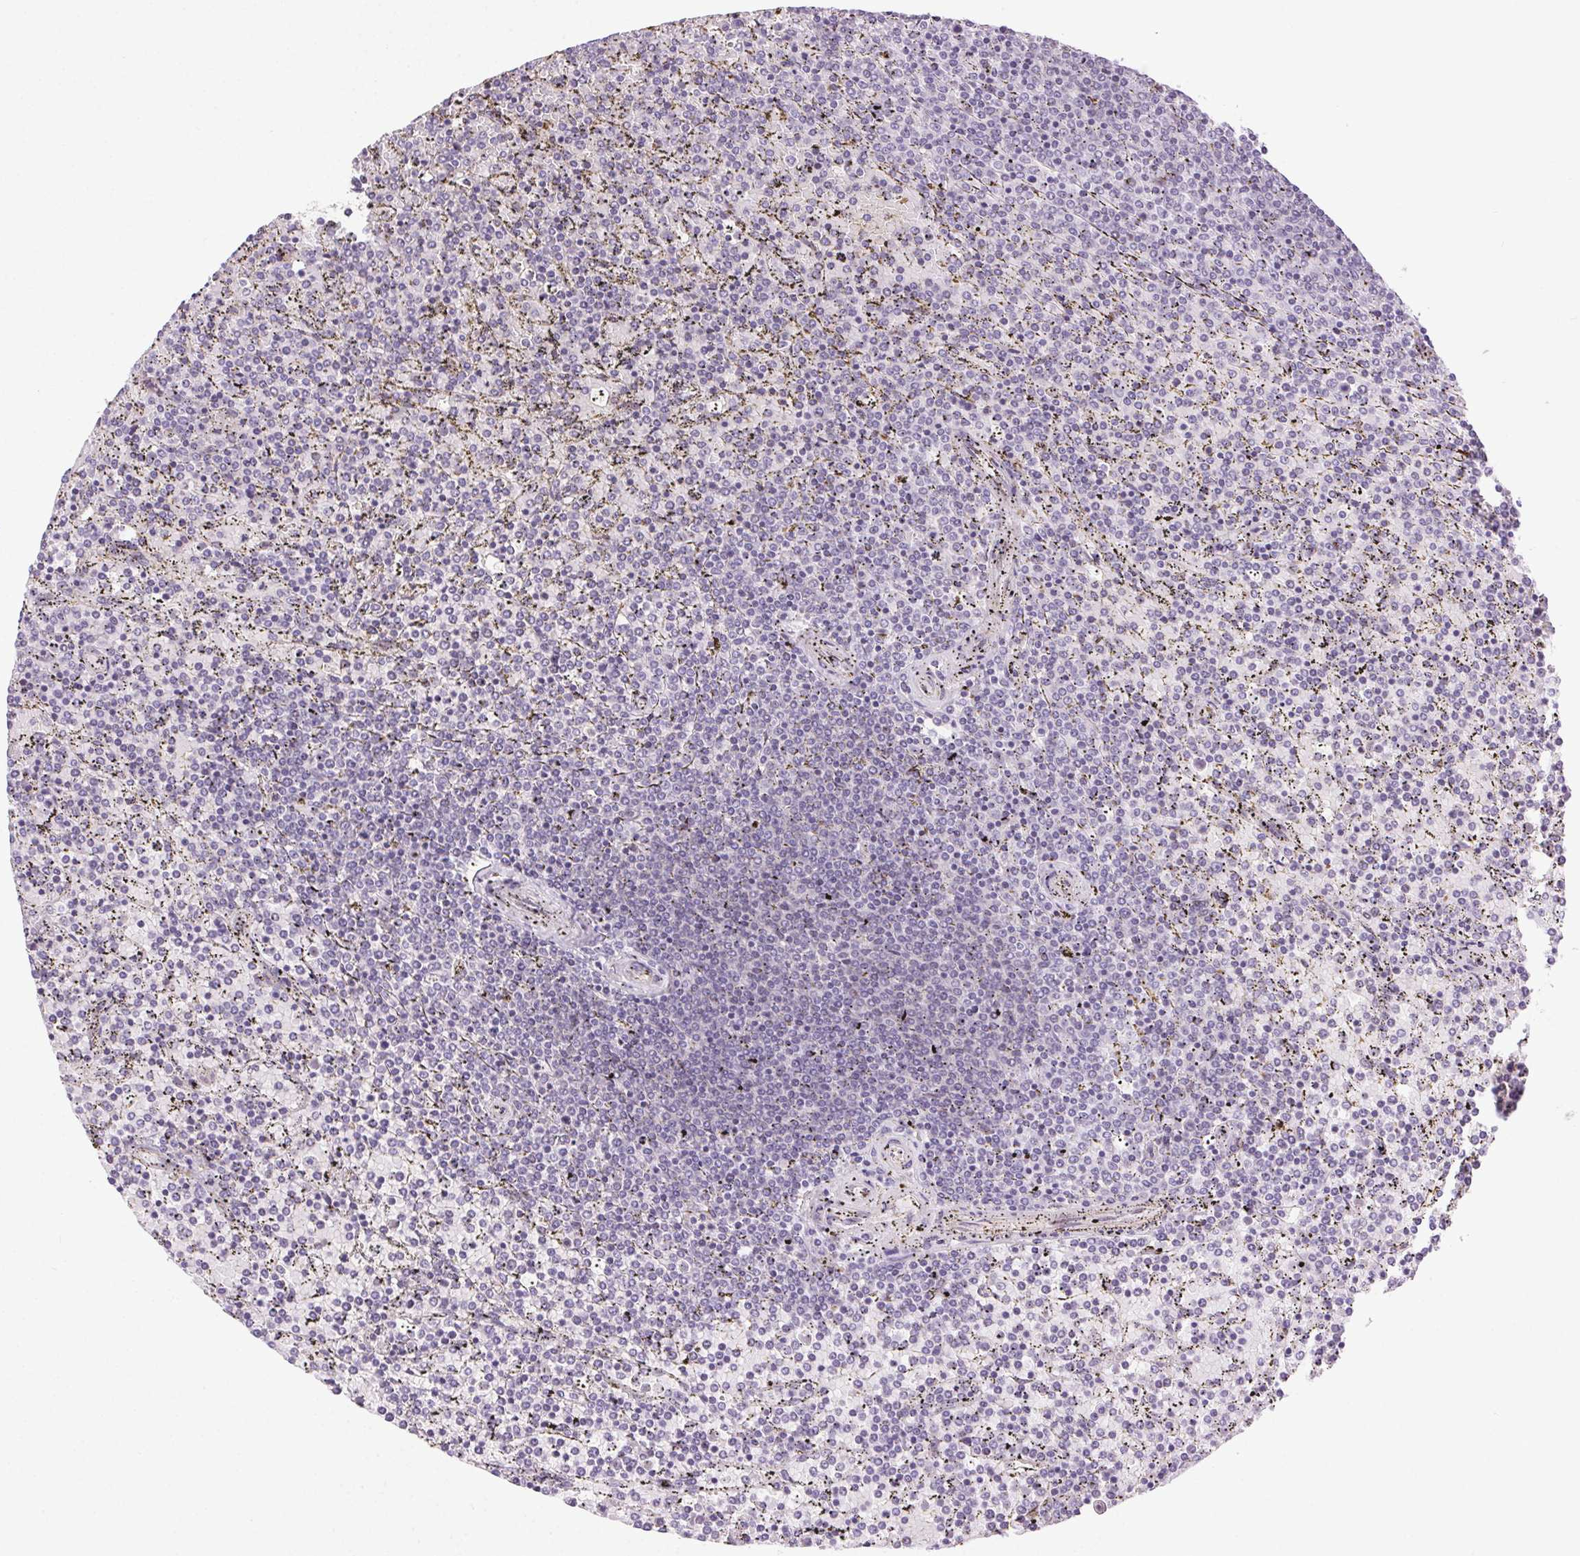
{"staining": {"intensity": "negative", "quantity": "none", "location": "none"}, "tissue": "lymphoma", "cell_type": "Tumor cells", "image_type": "cancer", "snomed": [{"axis": "morphology", "description": "Malignant lymphoma, non-Hodgkin's type, Low grade"}, {"axis": "topography", "description": "Spleen"}], "caption": "Immunohistochemical staining of malignant lymphoma, non-Hodgkin's type (low-grade) displays no significant expression in tumor cells.", "gene": "SYT11", "patient": {"sex": "female", "age": 77}}